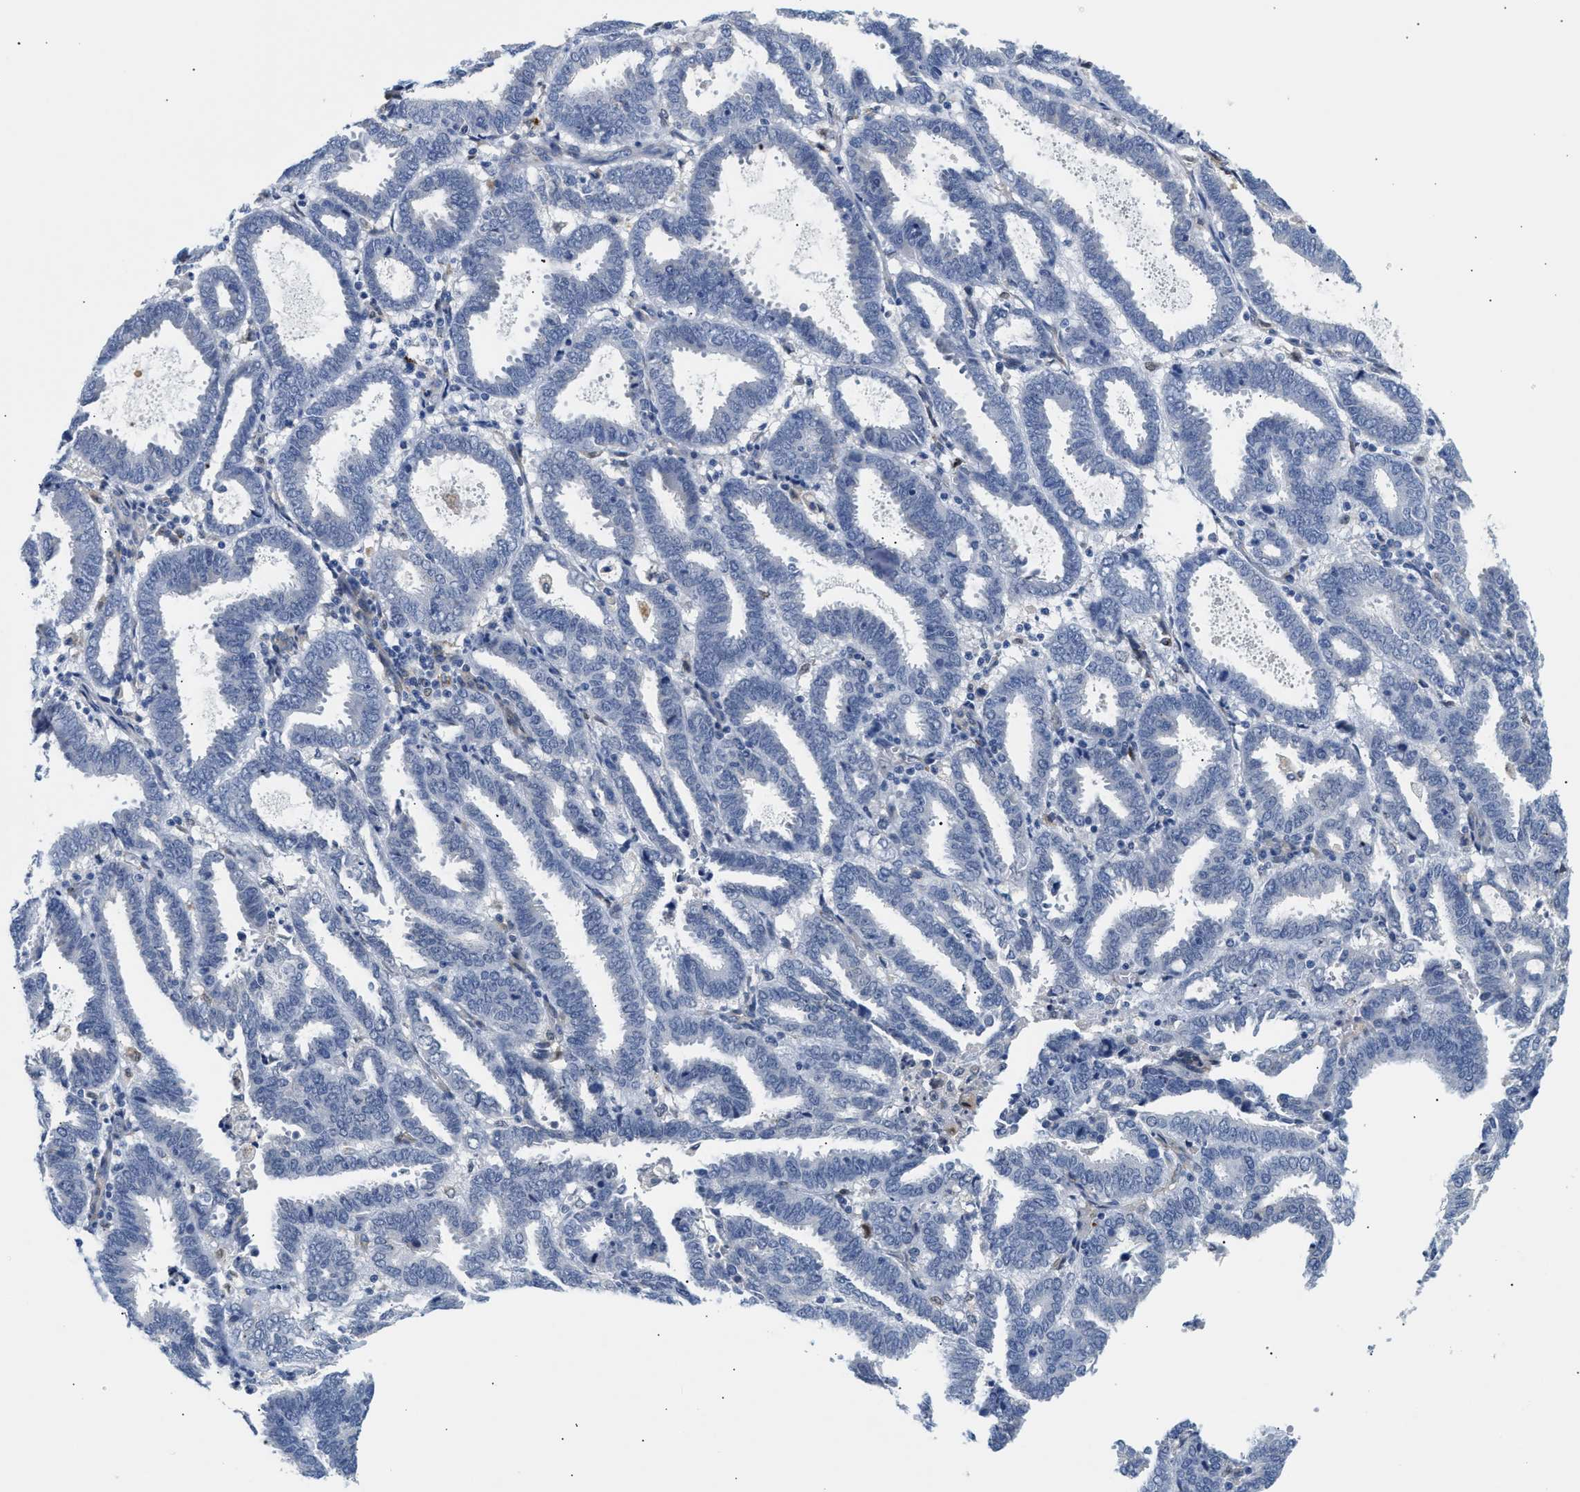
{"staining": {"intensity": "negative", "quantity": "none", "location": "none"}, "tissue": "endometrial cancer", "cell_type": "Tumor cells", "image_type": "cancer", "snomed": [{"axis": "morphology", "description": "Adenocarcinoma, NOS"}, {"axis": "topography", "description": "Uterus"}], "caption": "Immunohistochemistry image of neoplastic tissue: human adenocarcinoma (endometrial) stained with DAB (3,3'-diaminobenzidine) exhibits no significant protein positivity in tumor cells. (Stains: DAB (3,3'-diaminobenzidine) immunohistochemistry with hematoxylin counter stain, Microscopy: brightfield microscopy at high magnification).", "gene": "PPM1L", "patient": {"sex": "female", "age": 83}}